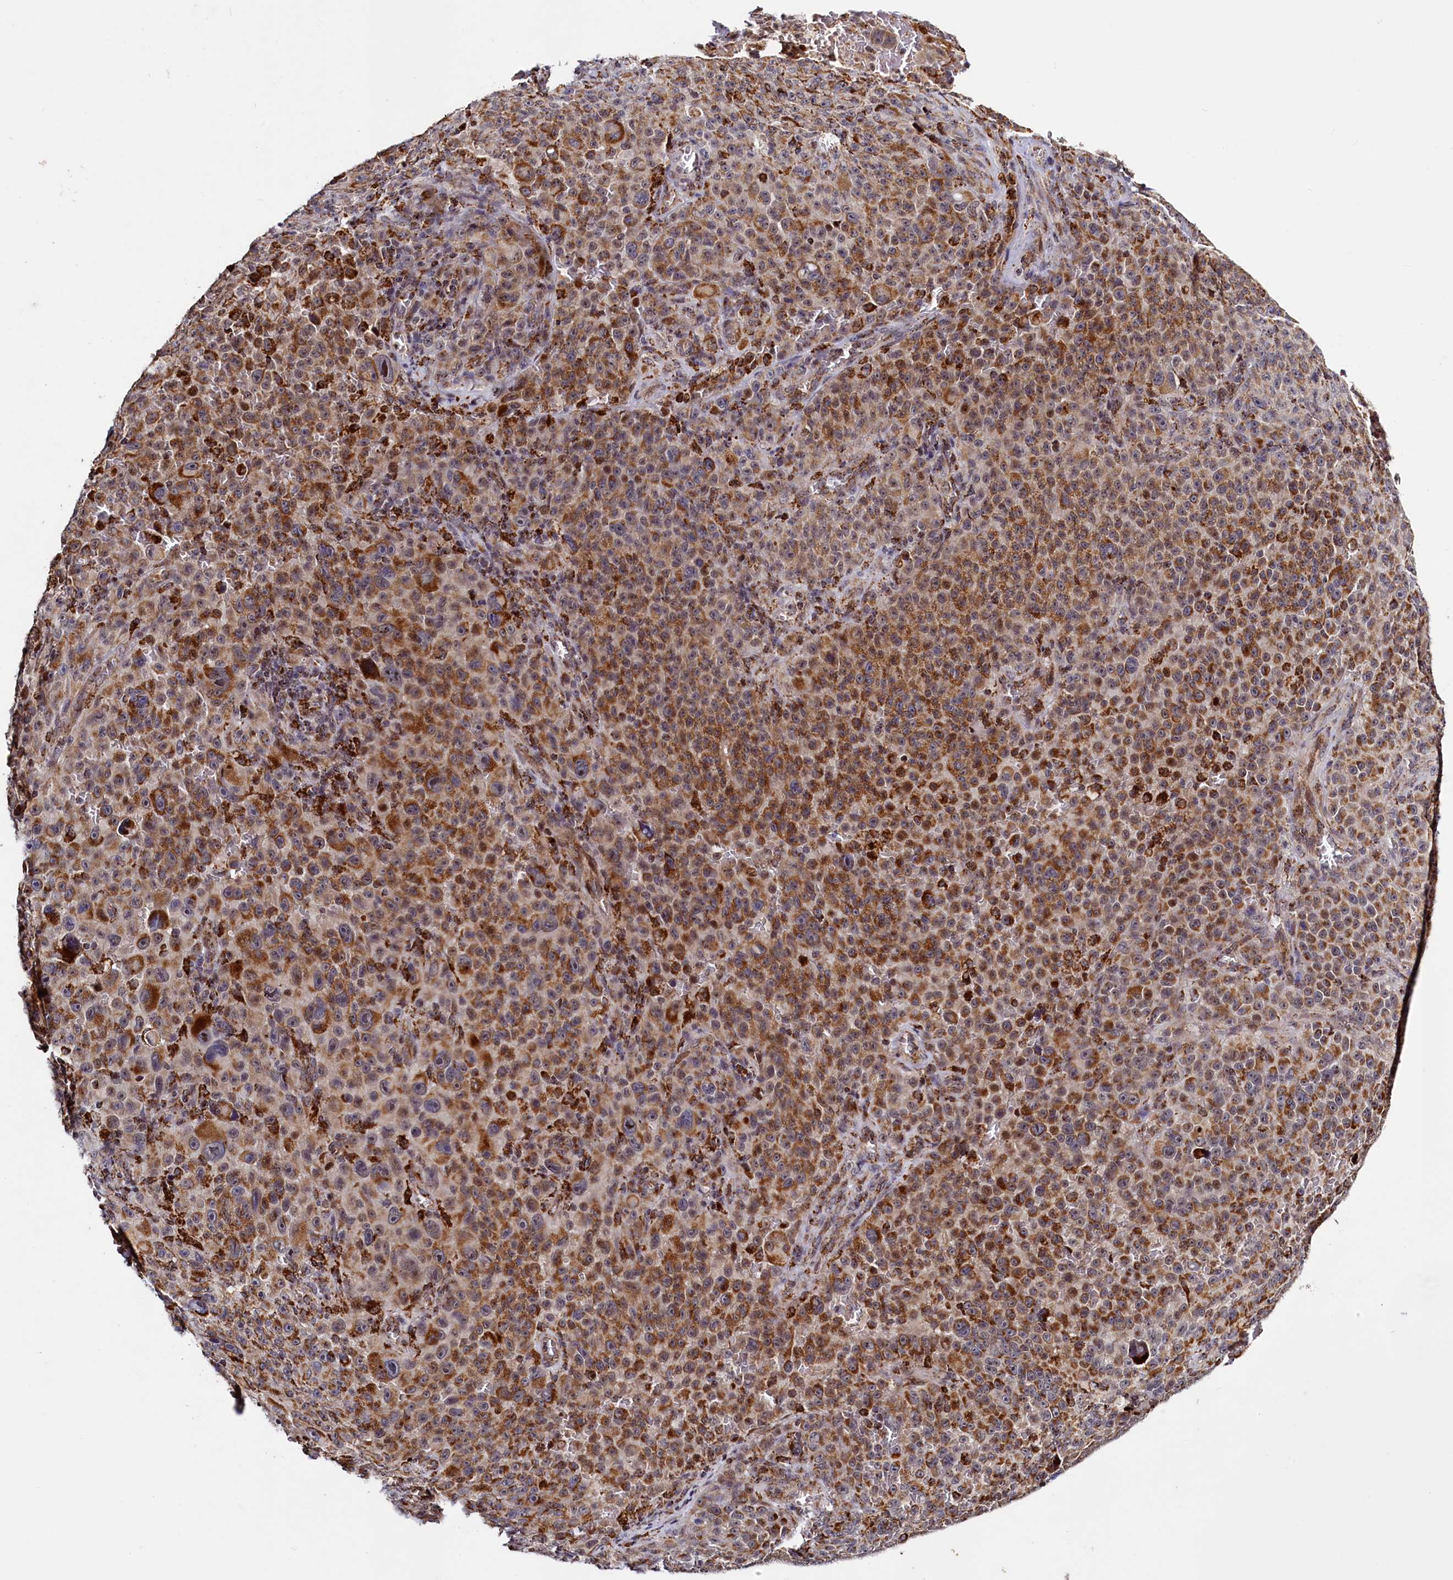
{"staining": {"intensity": "strong", "quantity": ">75%", "location": "cytoplasmic/membranous"}, "tissue": "melanoma", "cell_type": "Tumor cells", "image_type": "cancer", "snomed": [{"axis": "morphology", "description": "Malignant melanoma, NOS"}, {"axis": "topography", "description": "Skin"}], "caption": "A histopathology image of melanoma stained for a protein reveals strong cytoplasmic/membranous brown staining in tumor cells. The staining was performed using DAB, with brown indicating positive protein expression. Nuclei are stained blue with hematoxylin.", "gene": "DYNC2H1", "patient": {"sex": "female", "age": 82}}